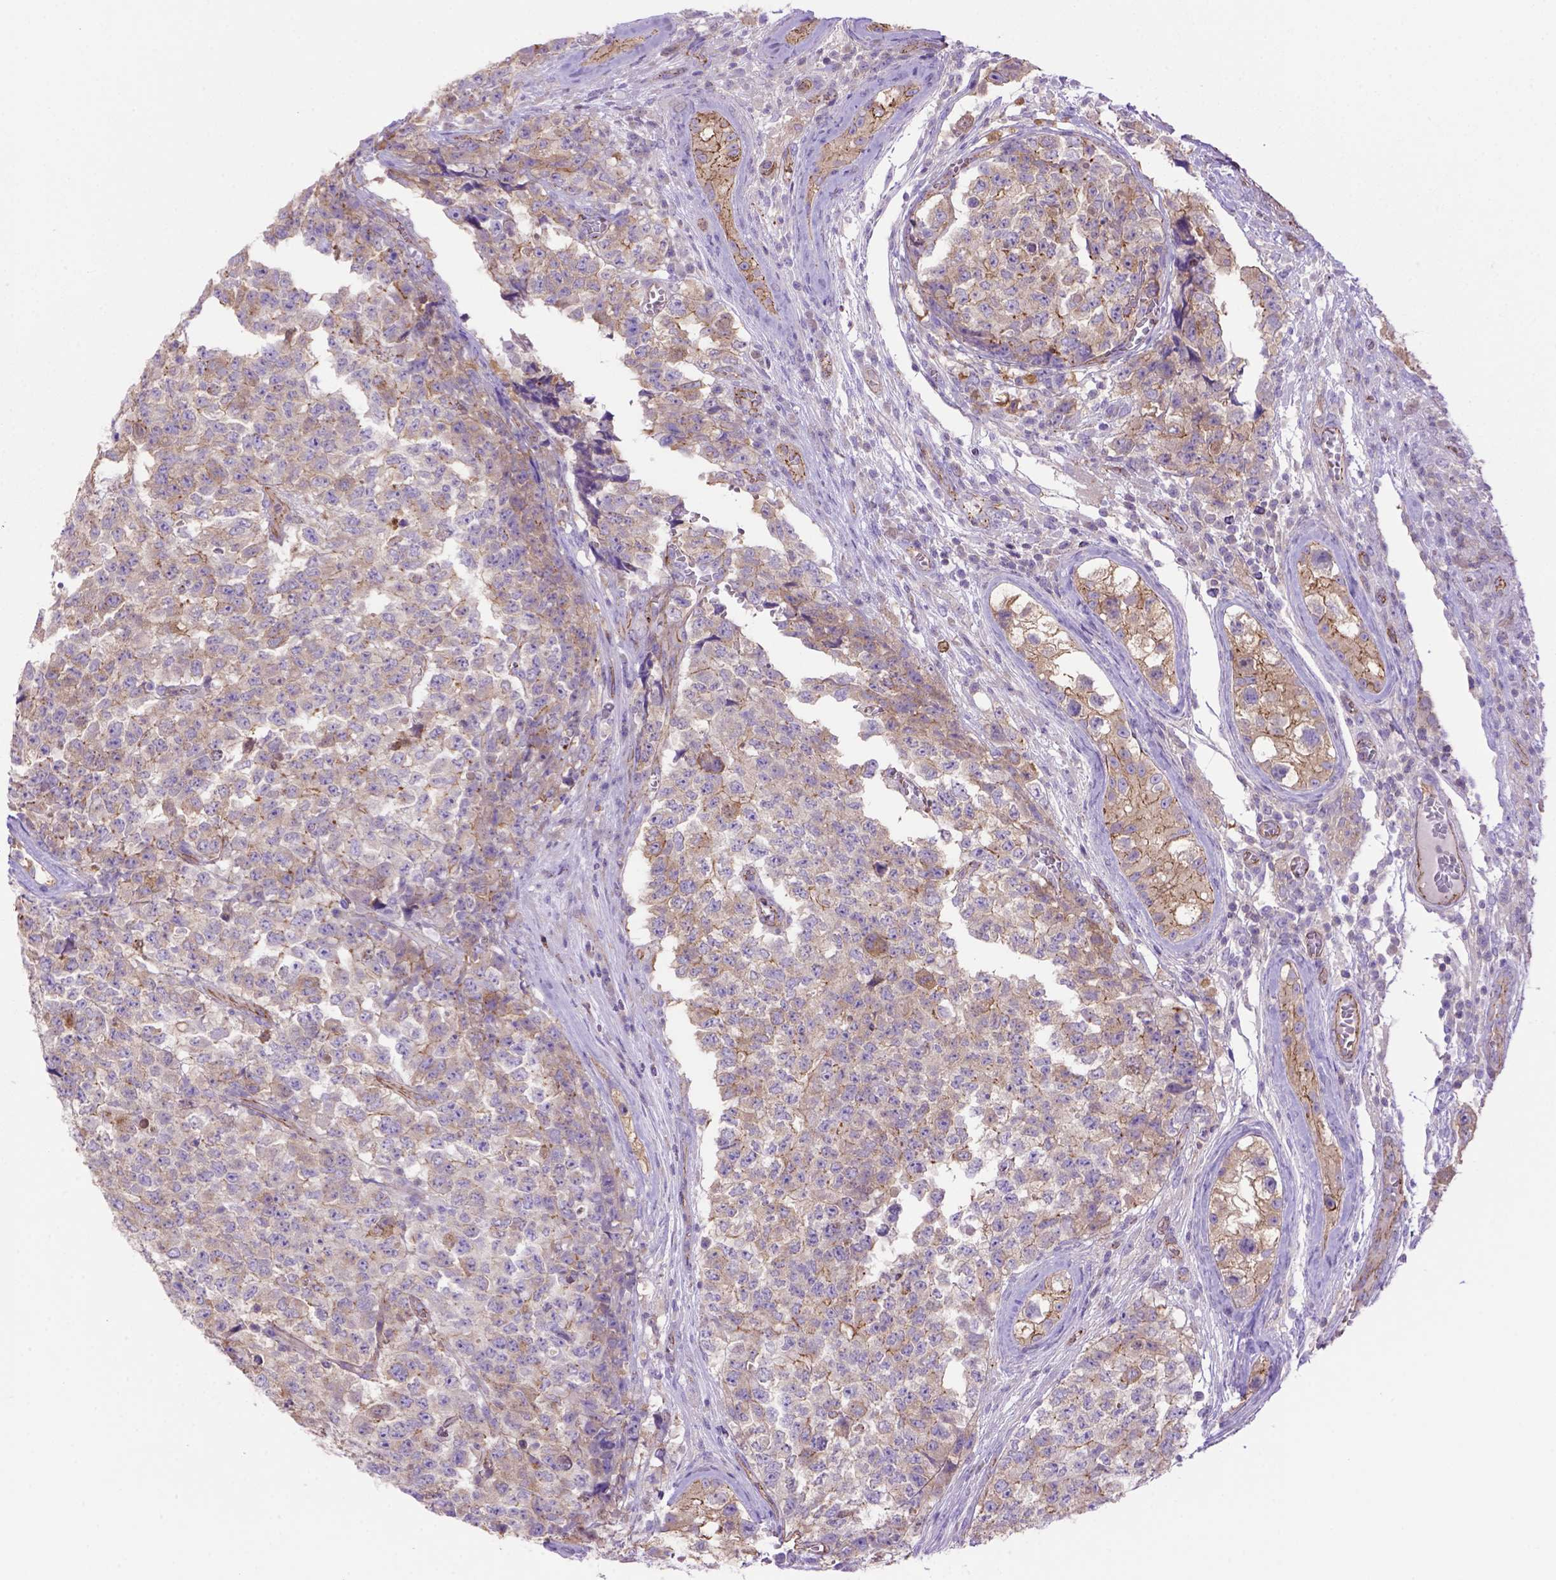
{"staining": {"intensity": "moderate", "quantity": ">75%", "location": "cytoplasmic/membranous"}, "tissue": "testis cancer", "cell_type": "Tumor cells", "image_type": "cancer", "snomed": [{"axis": "morphology", "description": "Carcinoma, Embryonal, NOS"}, {"axis": "topography", "description": "Testis"}], "caption": "Testis cancer (embryonal carcinoma) tissue shows moderate cytoplasmic/membranous staining in approximately >75% of tumor cells (DAB (3,3'-diaminobenzidine) = brown stain, brightfield microscopy at high magnification).", "gene": "PEX12", "patient": {"sex": "male", "age": 23}}